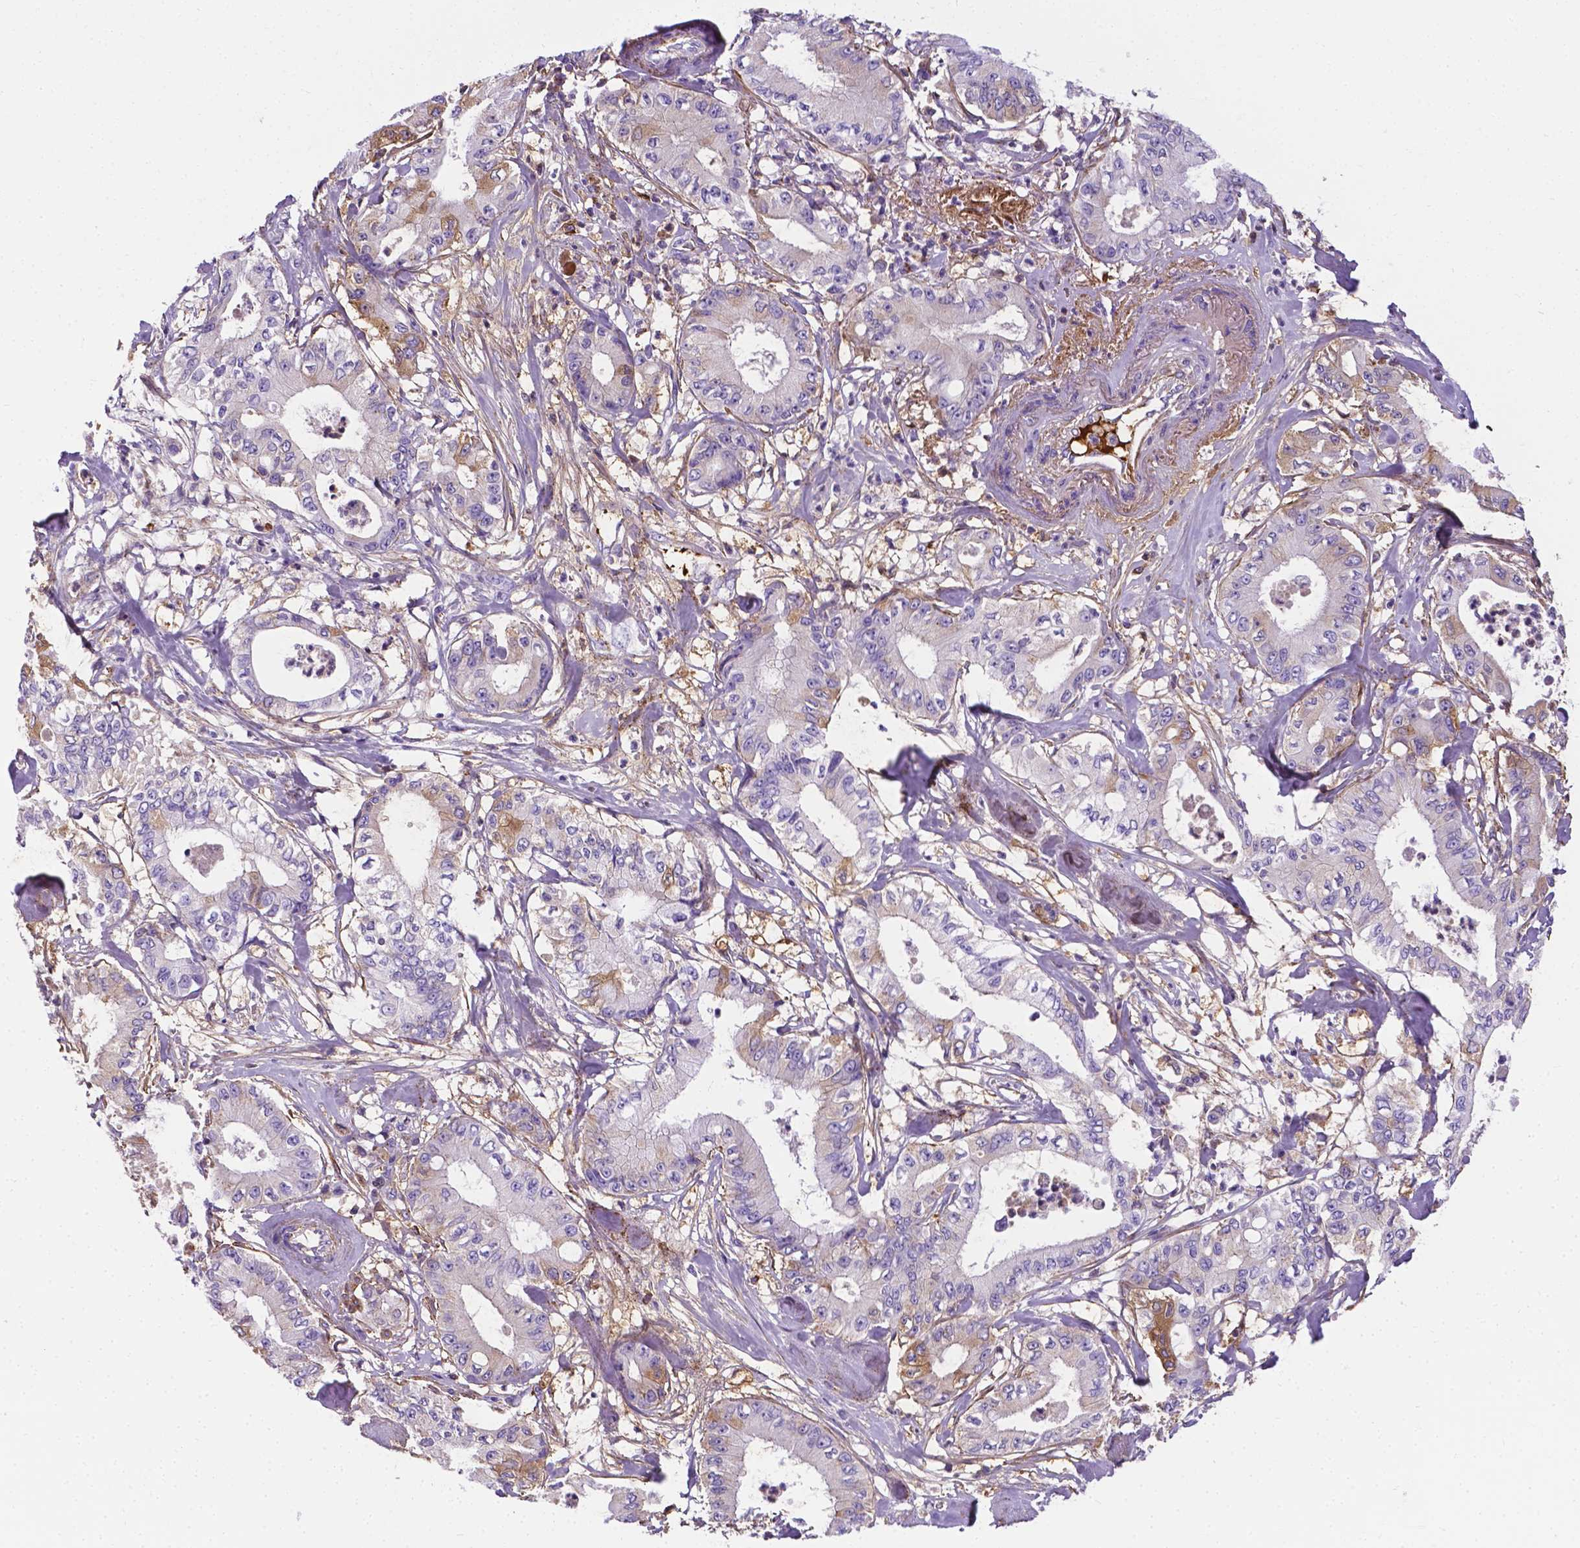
{"staining": {"intensity": "moderate", "quantity": "<25%", "location": "cytoplasmic/membranous"}, "tissue": "pancreatic cancer", "cell_type": "Tumor cells", "image_type": "cancer", "snomed": [{"axis": "morphology", "description": "Adenocarcinoma, NOS"}, {"axis": "topography", "description": "Pancreas"}], "caption": "Immunohistochemical staining of human adenocarcinoma (pancreatic) shows low levels of moderate cytoplasmic/membranous protein positivity in approximately <25% of tumor cells.", "gene": "APOE", "patient": {"sex": "male", "age": 71}}